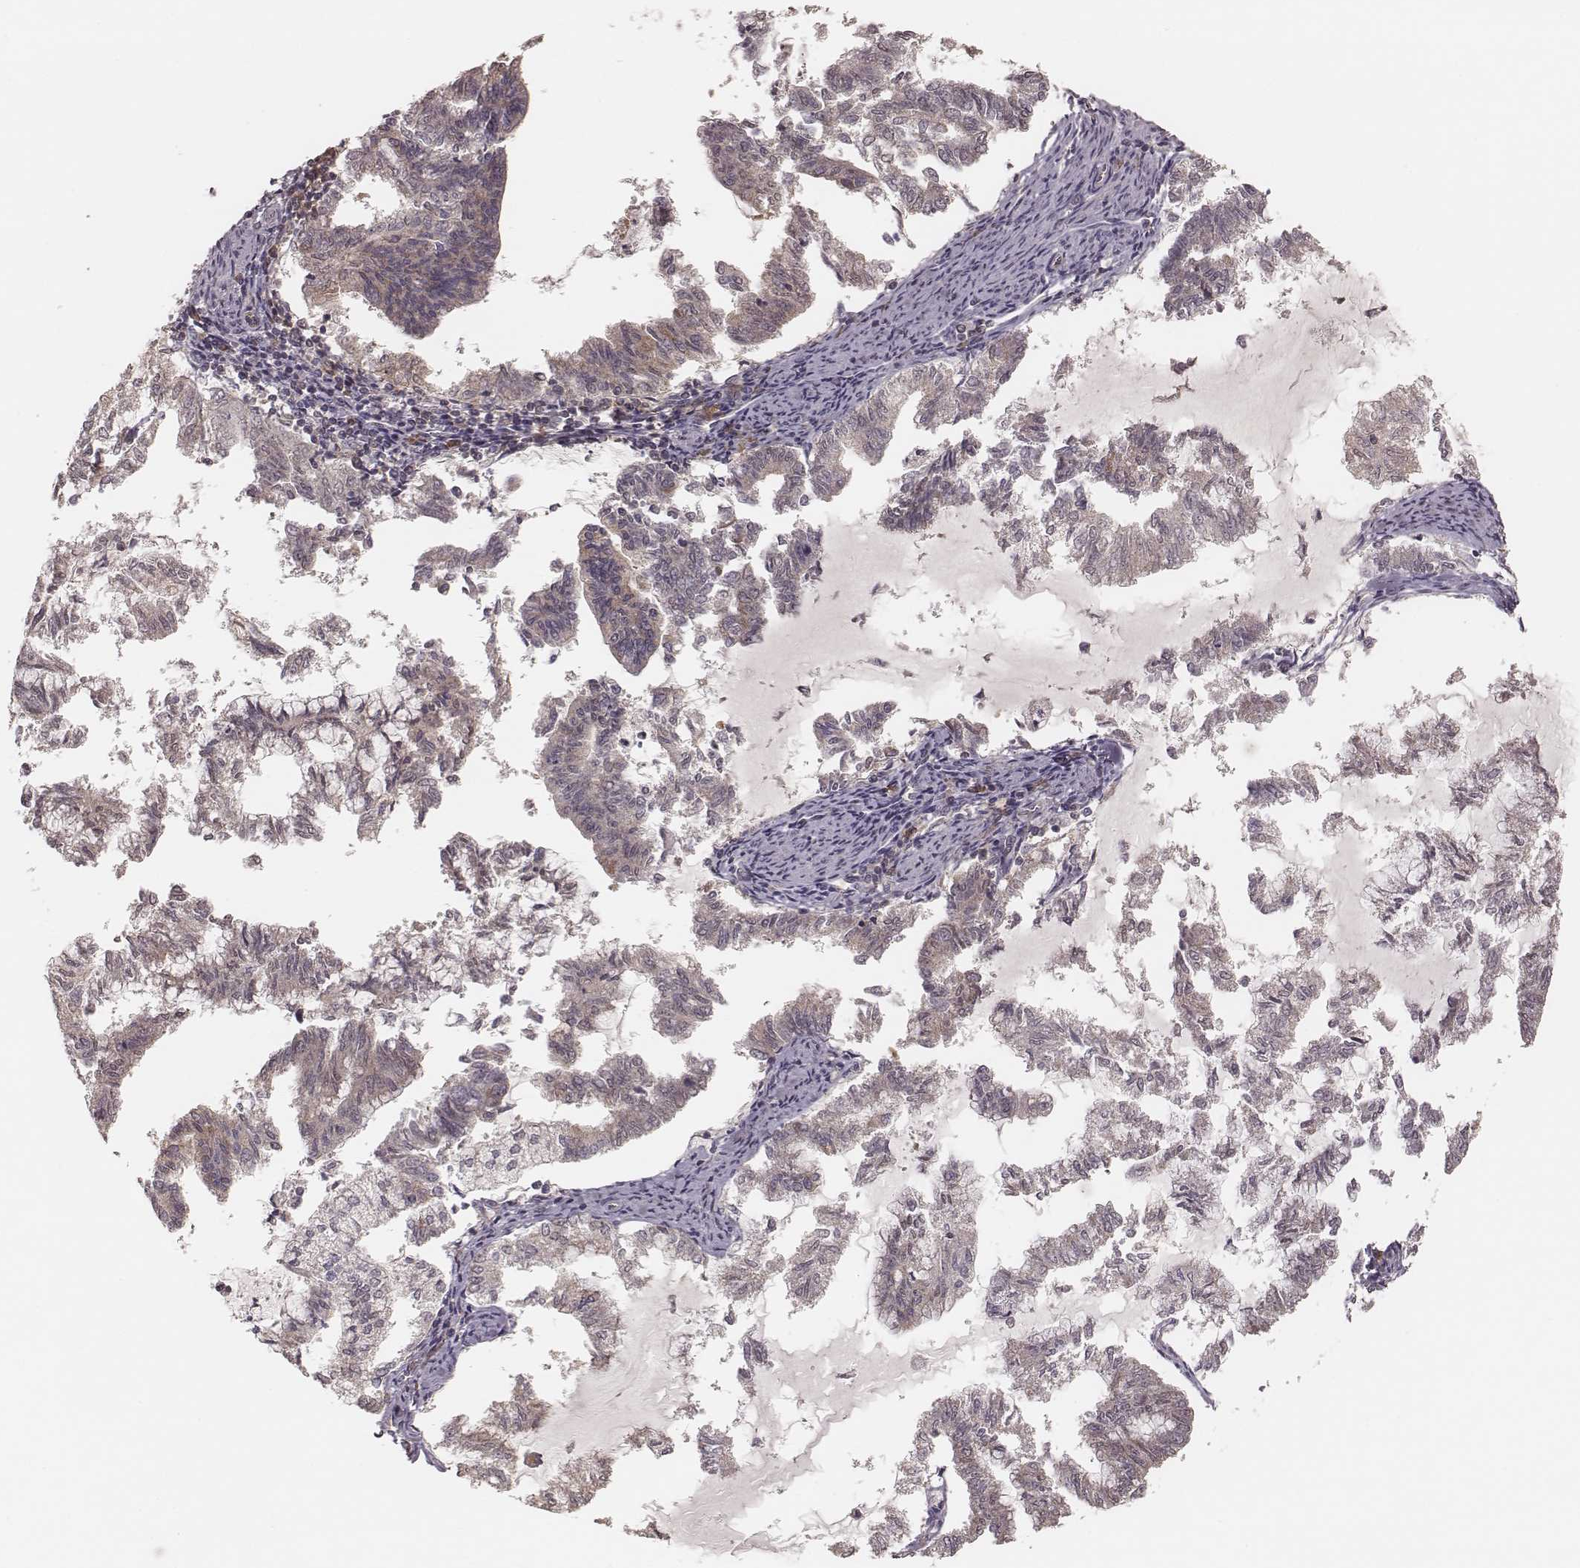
{"staining": {"intensity": "negative", "quantity": "none", "location": "none"}, "tissue": "endometrial cancer", "cell_type": "Tumor cells", "image_type": "cancer", "snomed": [{"axis": "morphology", "description": "Adenocarcinoma, NOS"}, {"axis": "topography", "description": "Endometrium"}], "caption": "The immunohistochemistry (IHC) photomicrograph has no significant positivity in tumor cells of endometrial cancer (adenocarcinoma) tissue. (Brightfield microscopy of DAB immunohistochemistry at high magnification).", "gene": "CARS1", "patient": {"sex": "female", "age": 79}}